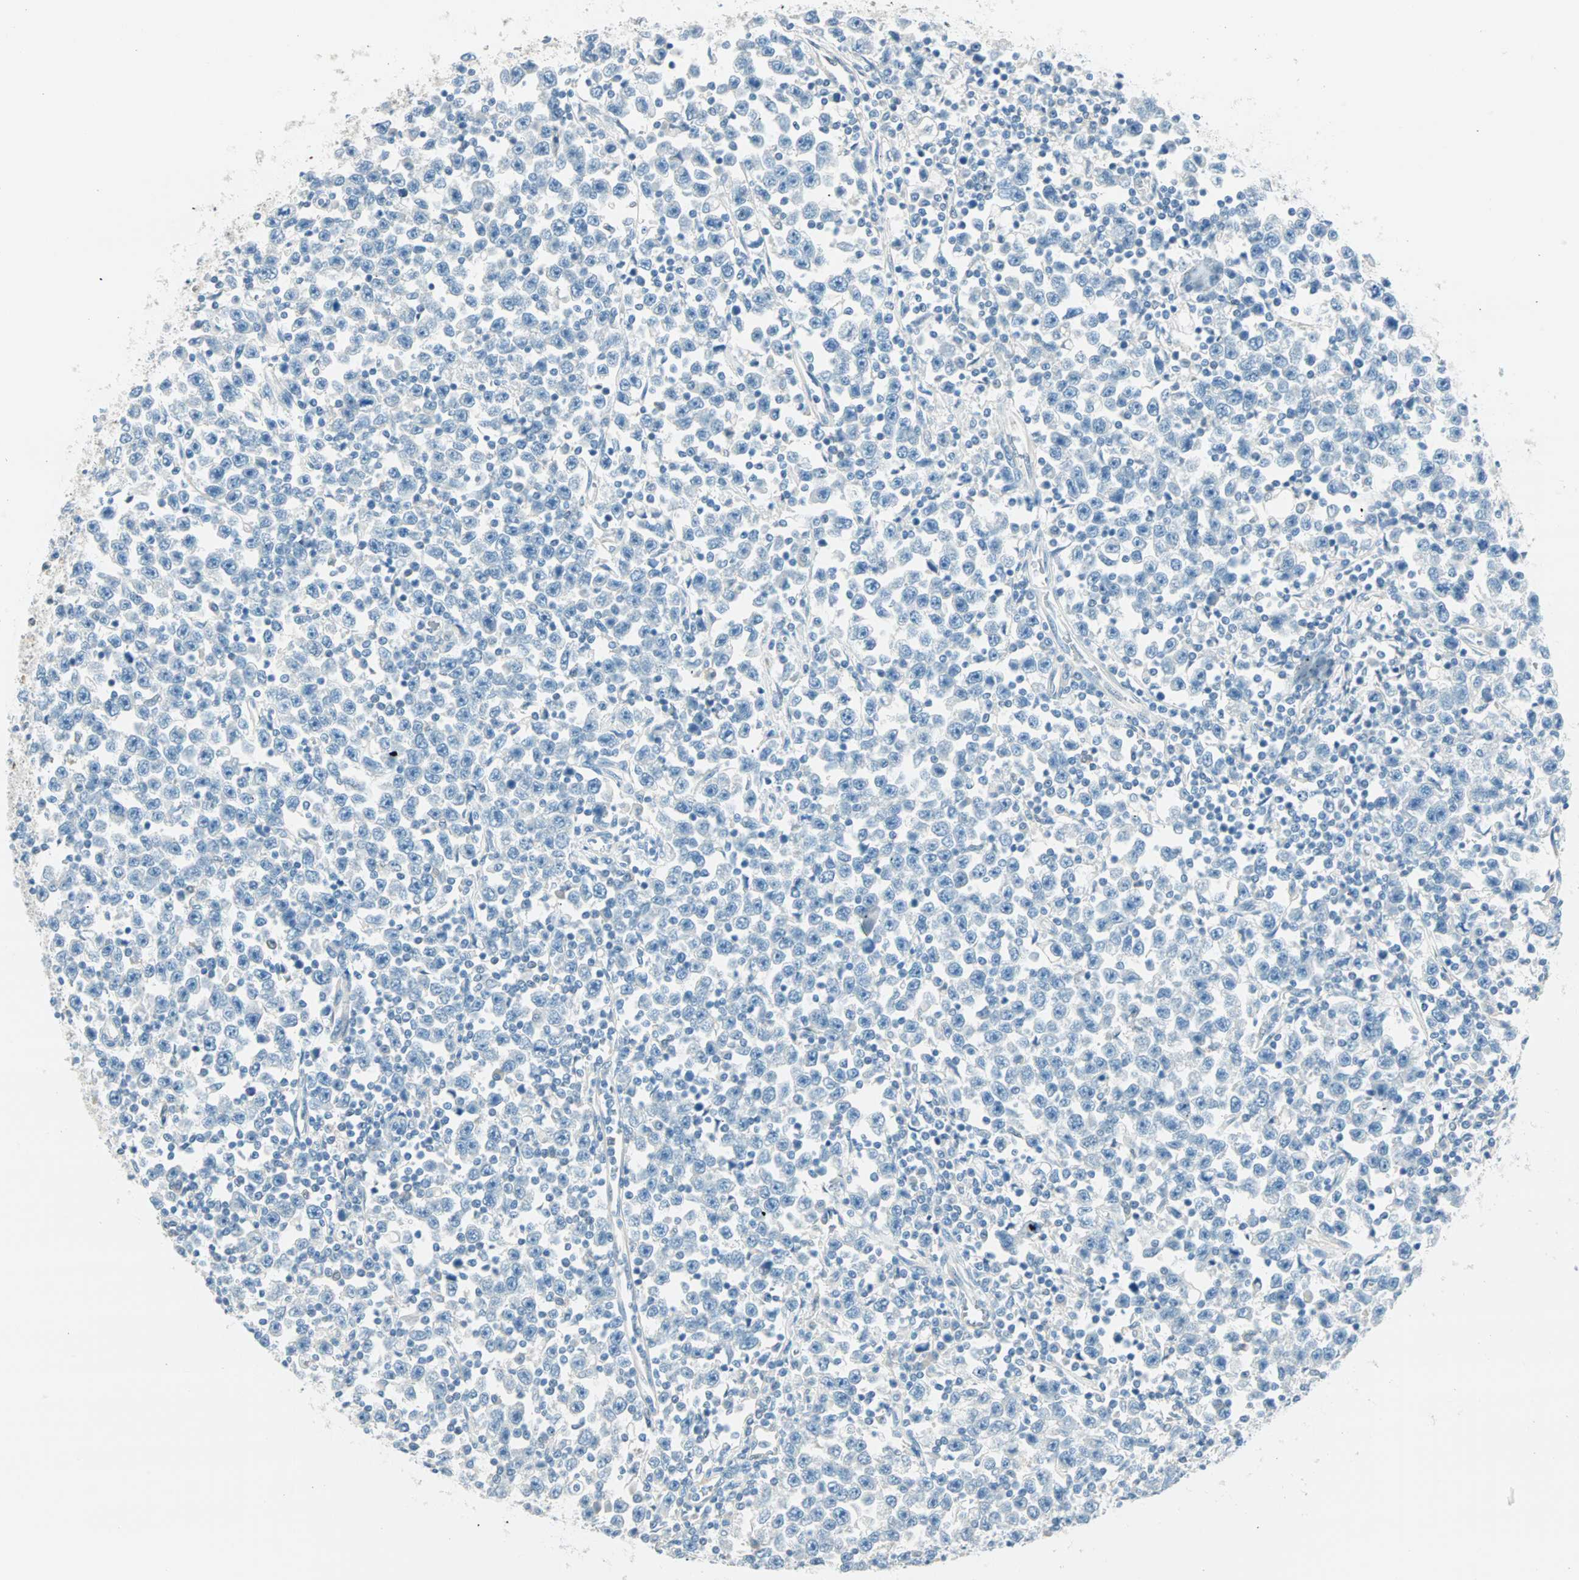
{"staining": {"intensity": "negative", "quantity": "none", "location": "none"}, "tissue": "testis cancer", "cell_type": "Tumor cells", "image_type": "cancer", "snomed": [{"axis": "morphology", "description": "Seminoma, NOS"}, {"axis": "topography", "description": "Testis"}], "caption": "Immunohistochemistry micrograph of neoplastic tissue: human testis cancer (seminoma) stained with DAB (3,3'-diaminobenzidine) demonstrates no significant protein positivity in tumor cells. (DAB immunohistochemistry (IHC) visualized using brightfield microscopy, high magnification).", "gene": "S100A1", "patient": {"sex": "male", "age": 43}}